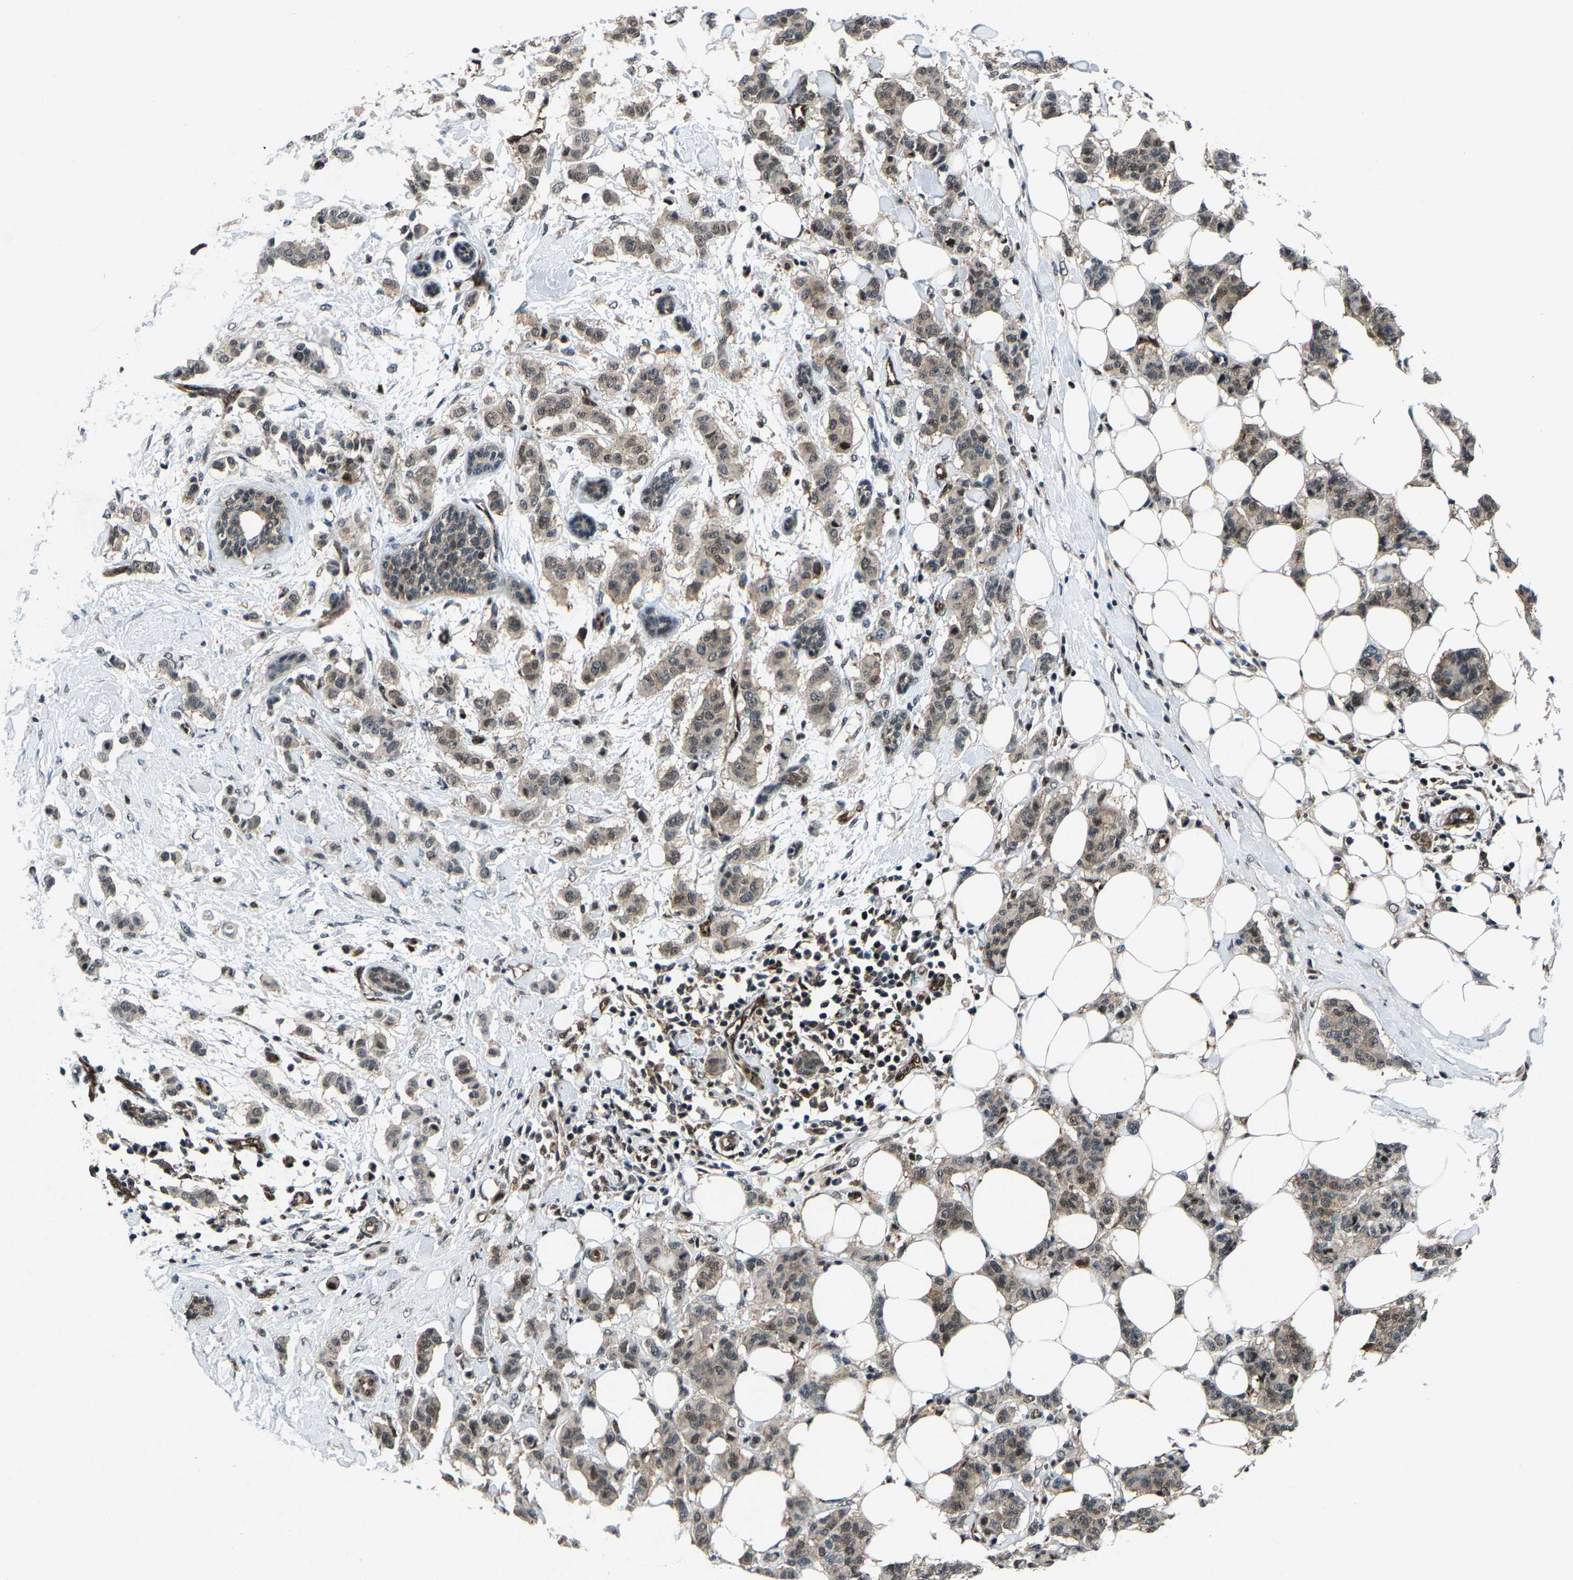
{"staining": {"intensity": "weak", "quantity": "25%-75%", "location": "cytoplasmic/membranous,nuclear"}, "tissue": "breast cancer", "cell_type": "Tumor cells", "image_type": "cancer", "snomed": [{"axis": "morphology", "description": "Duct carcinoma"}, {"axis": "topography", "description": "Breast"}], "caption": "Immunohistochemical staining of breast cancer demonstrates weak cytoplasmic/membranous and nuclear protein staining in about 25%-75% of tumor cells.", "gene": "ATXN3", "patient": {"sex": "female", "age": 40}}